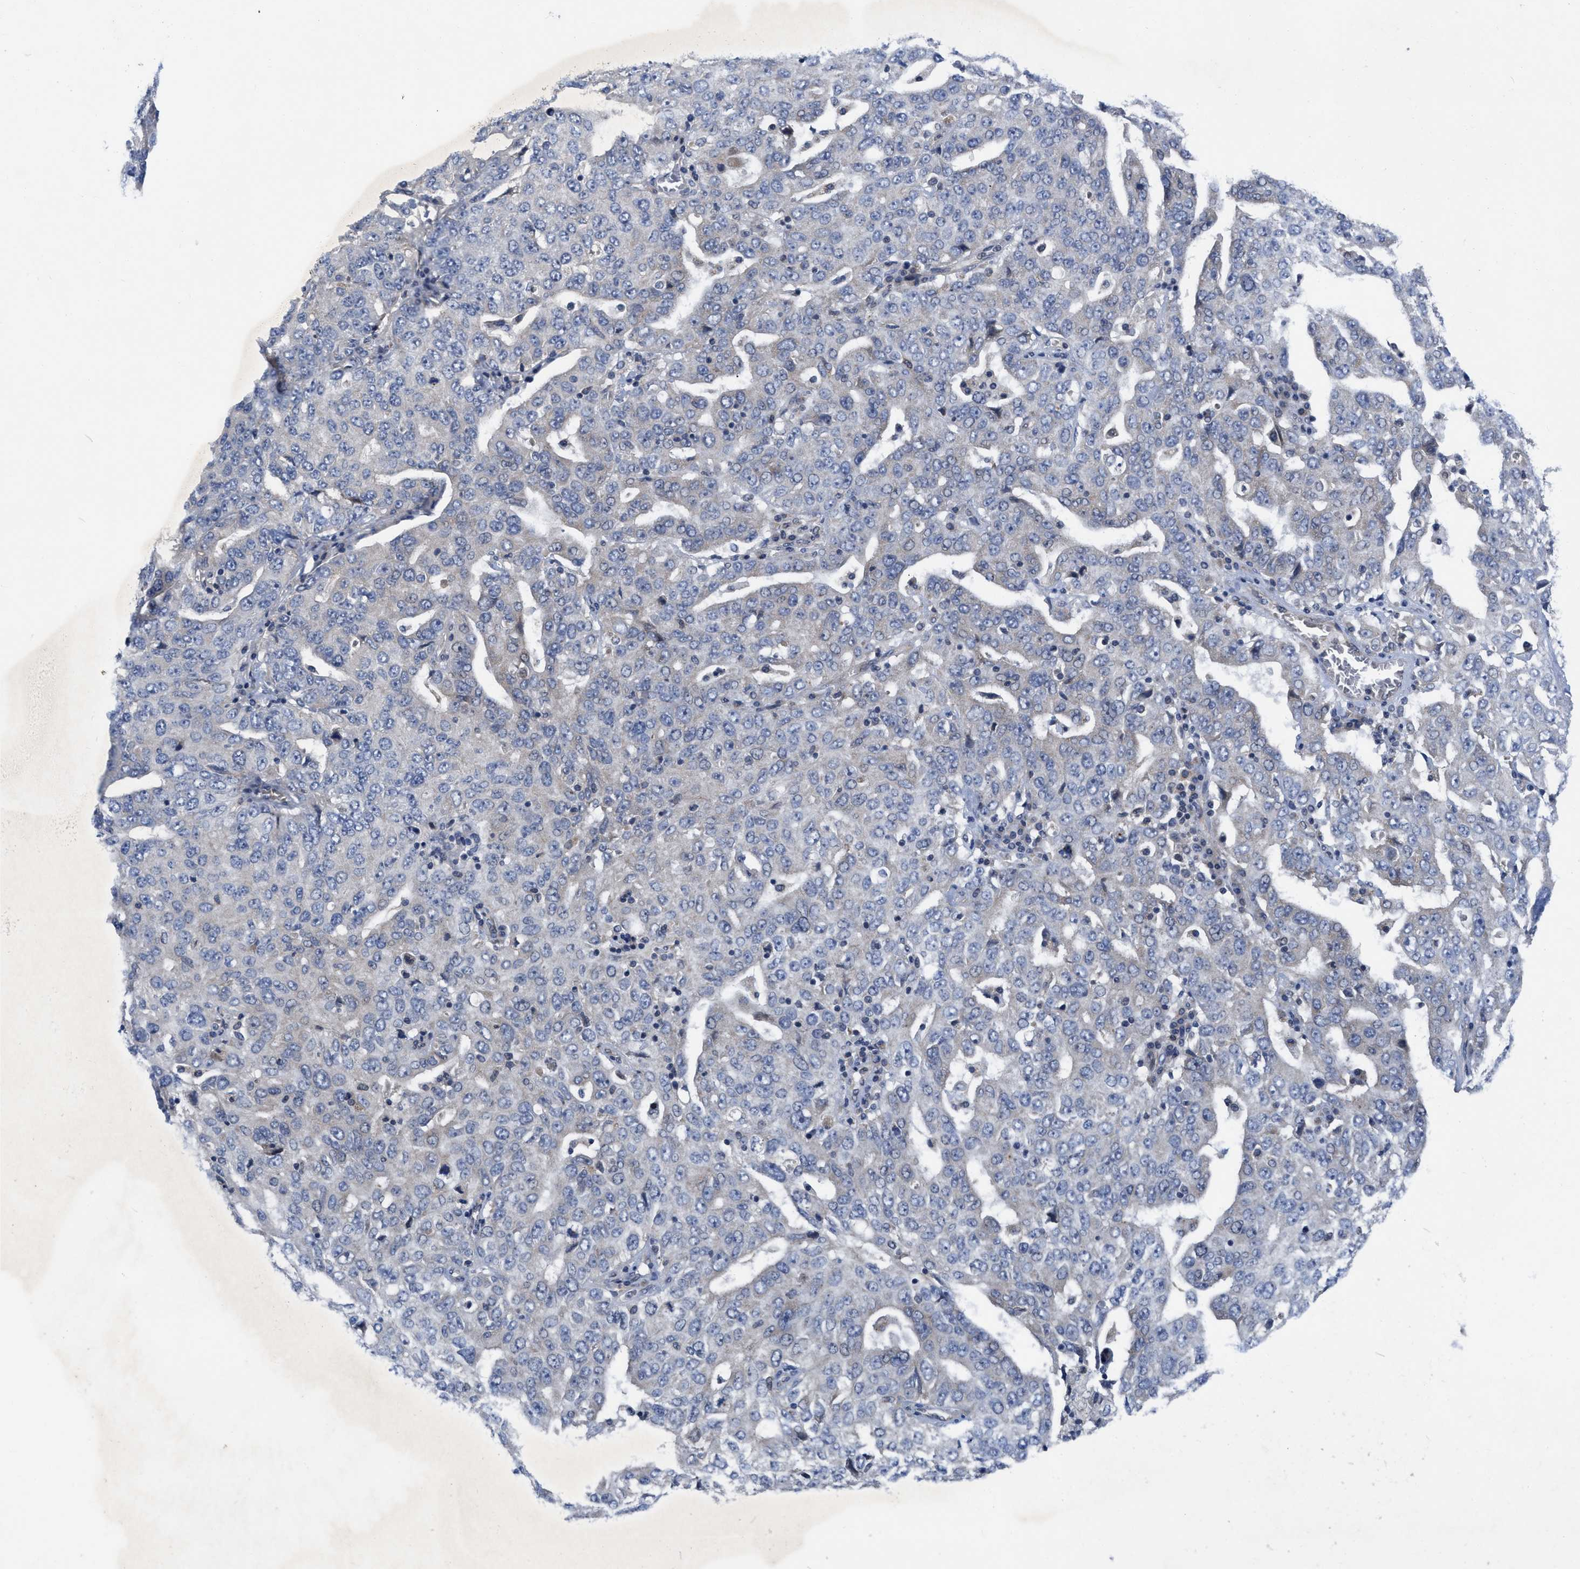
{"staining": {"intensity": "negative", "quantity": "none", "location": "none"}, "tissue": "ovarian cancer", "cell_type": "Tumor cells", "image_type": "cancer", "snomed": [{"axis": "morphology", "description": "Carcinoma, endometroid"}, {"axis": "topography", "description": "Ovary"}], "caption": "This is a photomicrograph of immunohistochemistry staining of ovarian cancer (endometroid carcinoma), which shows no positivity in tumor cells.", "gene": "NDEL1", "patient": {"sex": "female", "age": 62}}